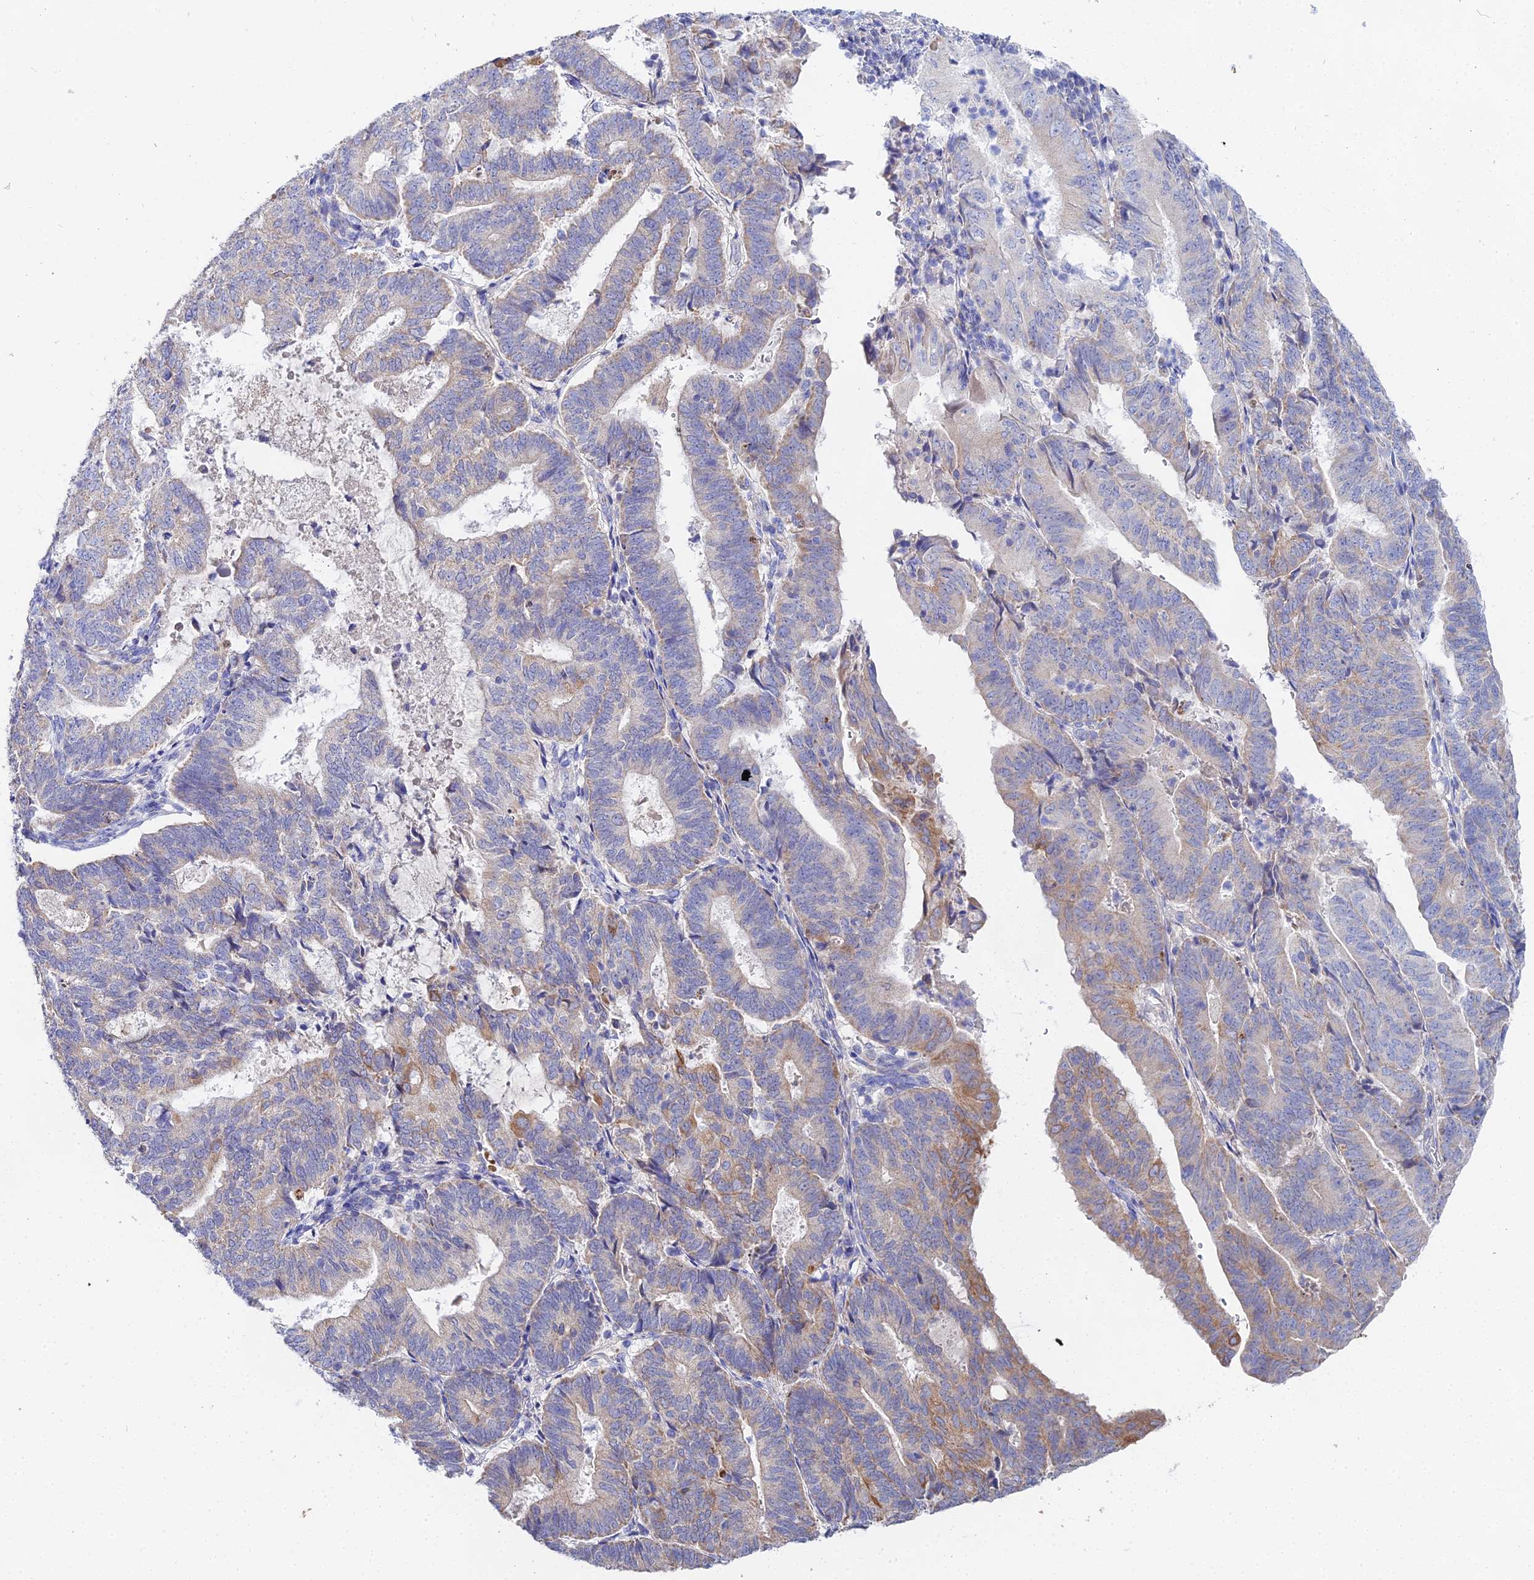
{"staining": {"intensity": "moderate", "quantity": "<25%", "location": "cytoplasmic/membranous"}, "tissue": "endometrial cancer", "cell_type": "Tumor cells", "image_type": "cancer", "snomed": [{"axis": "morphology", "description": "Adenocarcinoma, NOS"}, {"axis": "topography", "description": "Endometrium"}], "caption": "Adenocarcinoma (endometrial) stained with a brown dye displays moderate cytoplasmic/membranous positive positivity in about <25% of tumor cells.", "gene": "PPP2R2C", "patient": {"sex": "female", "age": 70}}